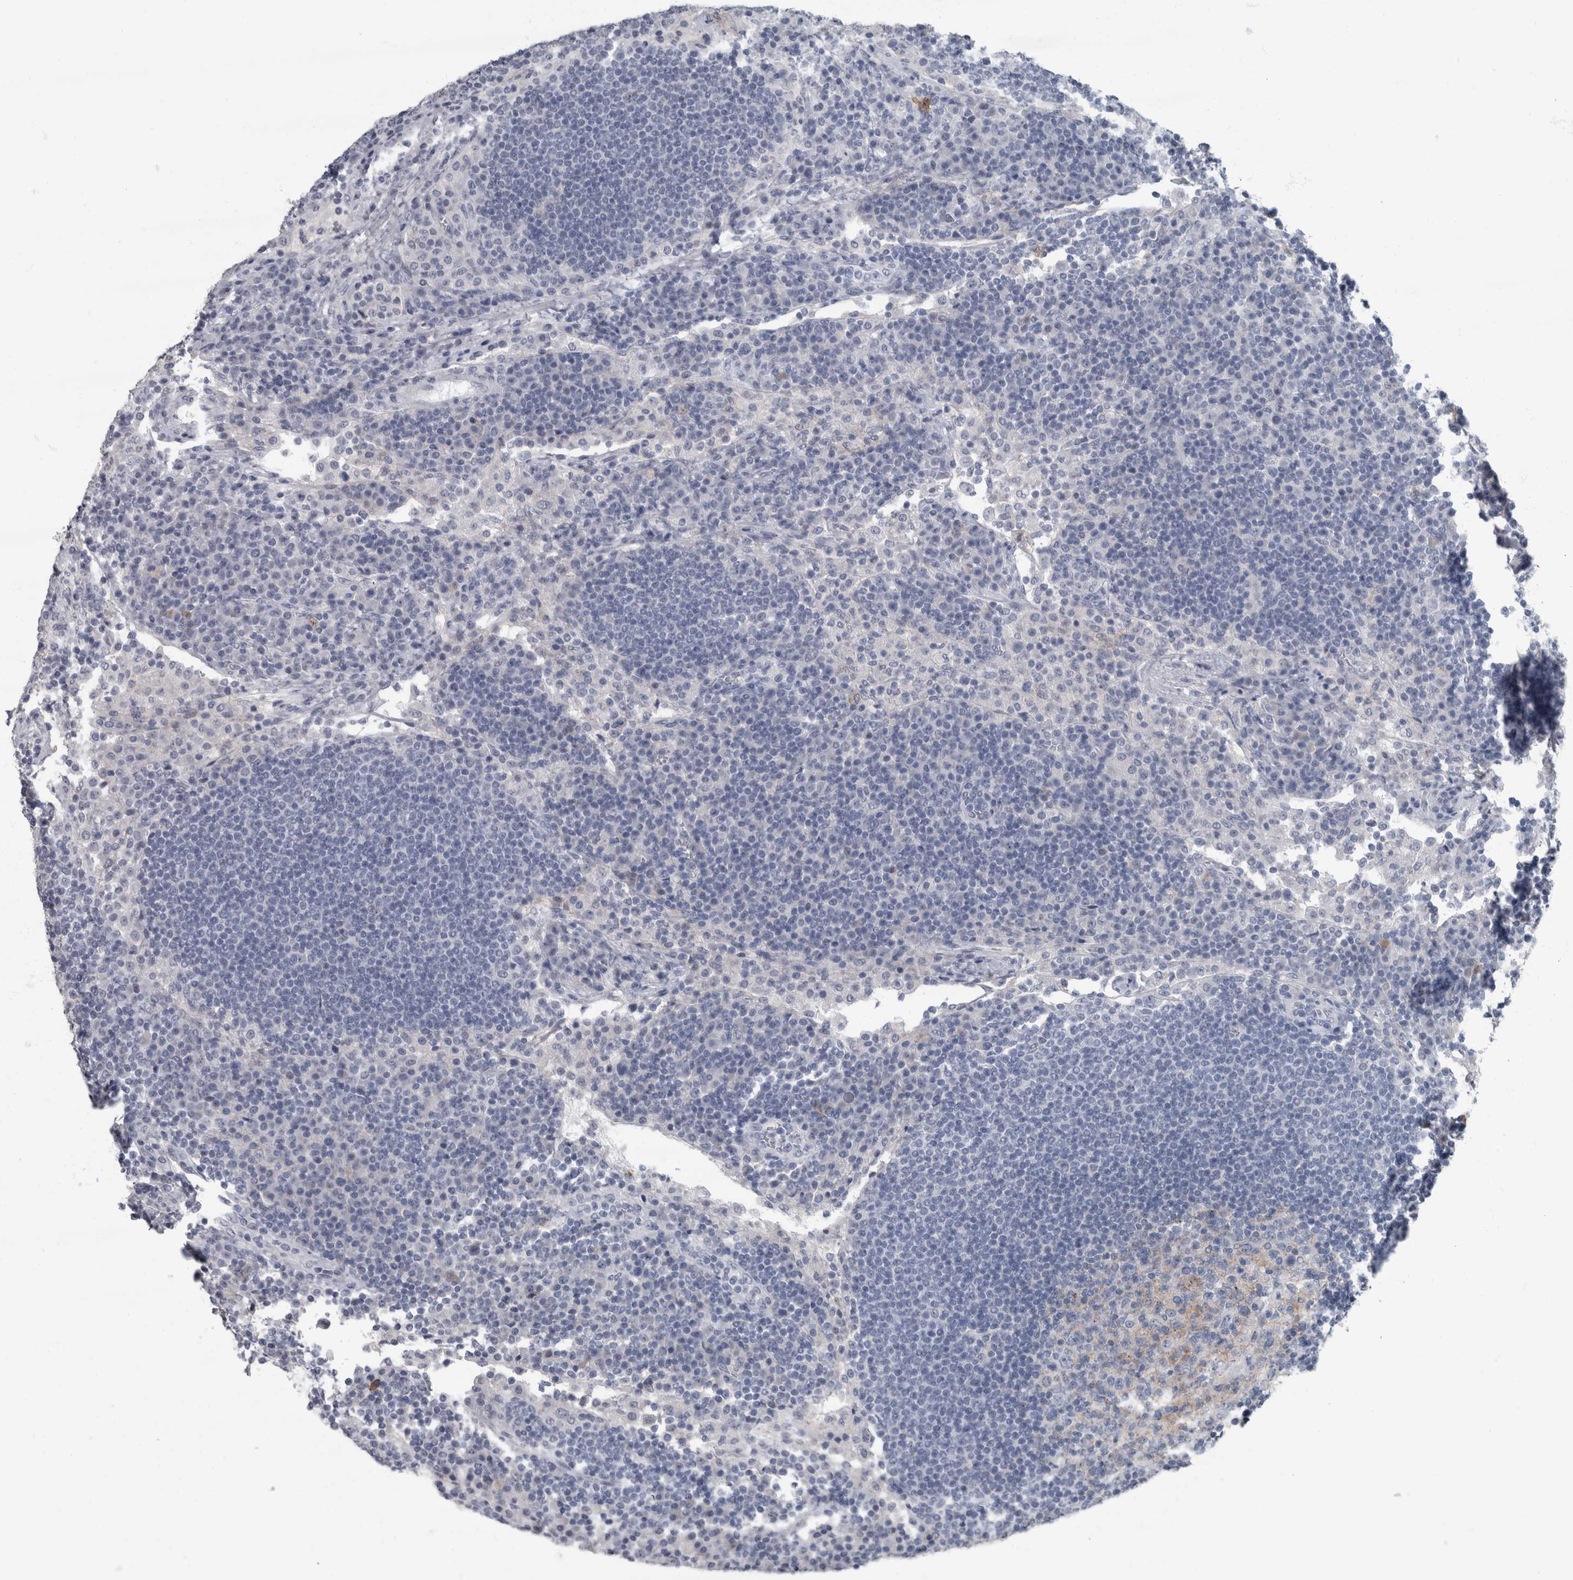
{"staining": {"intensity": "negative", "quantity": "none", "location": "none"}, "tissue": "lymph node", "cell_type": "Germinal center cells", "image_type": "normal", "snomed": [{"axis": "morphology", "description": "Normal tissue, NOS"}, {"axis": "topography", "description": "Lymph node"}], "caption": "Photomicrograph shows no significant protein positivity in germinal center cells of normal lymph node.", "gene": "DSG2", "patient": {"sex": "female", "age": 53}}